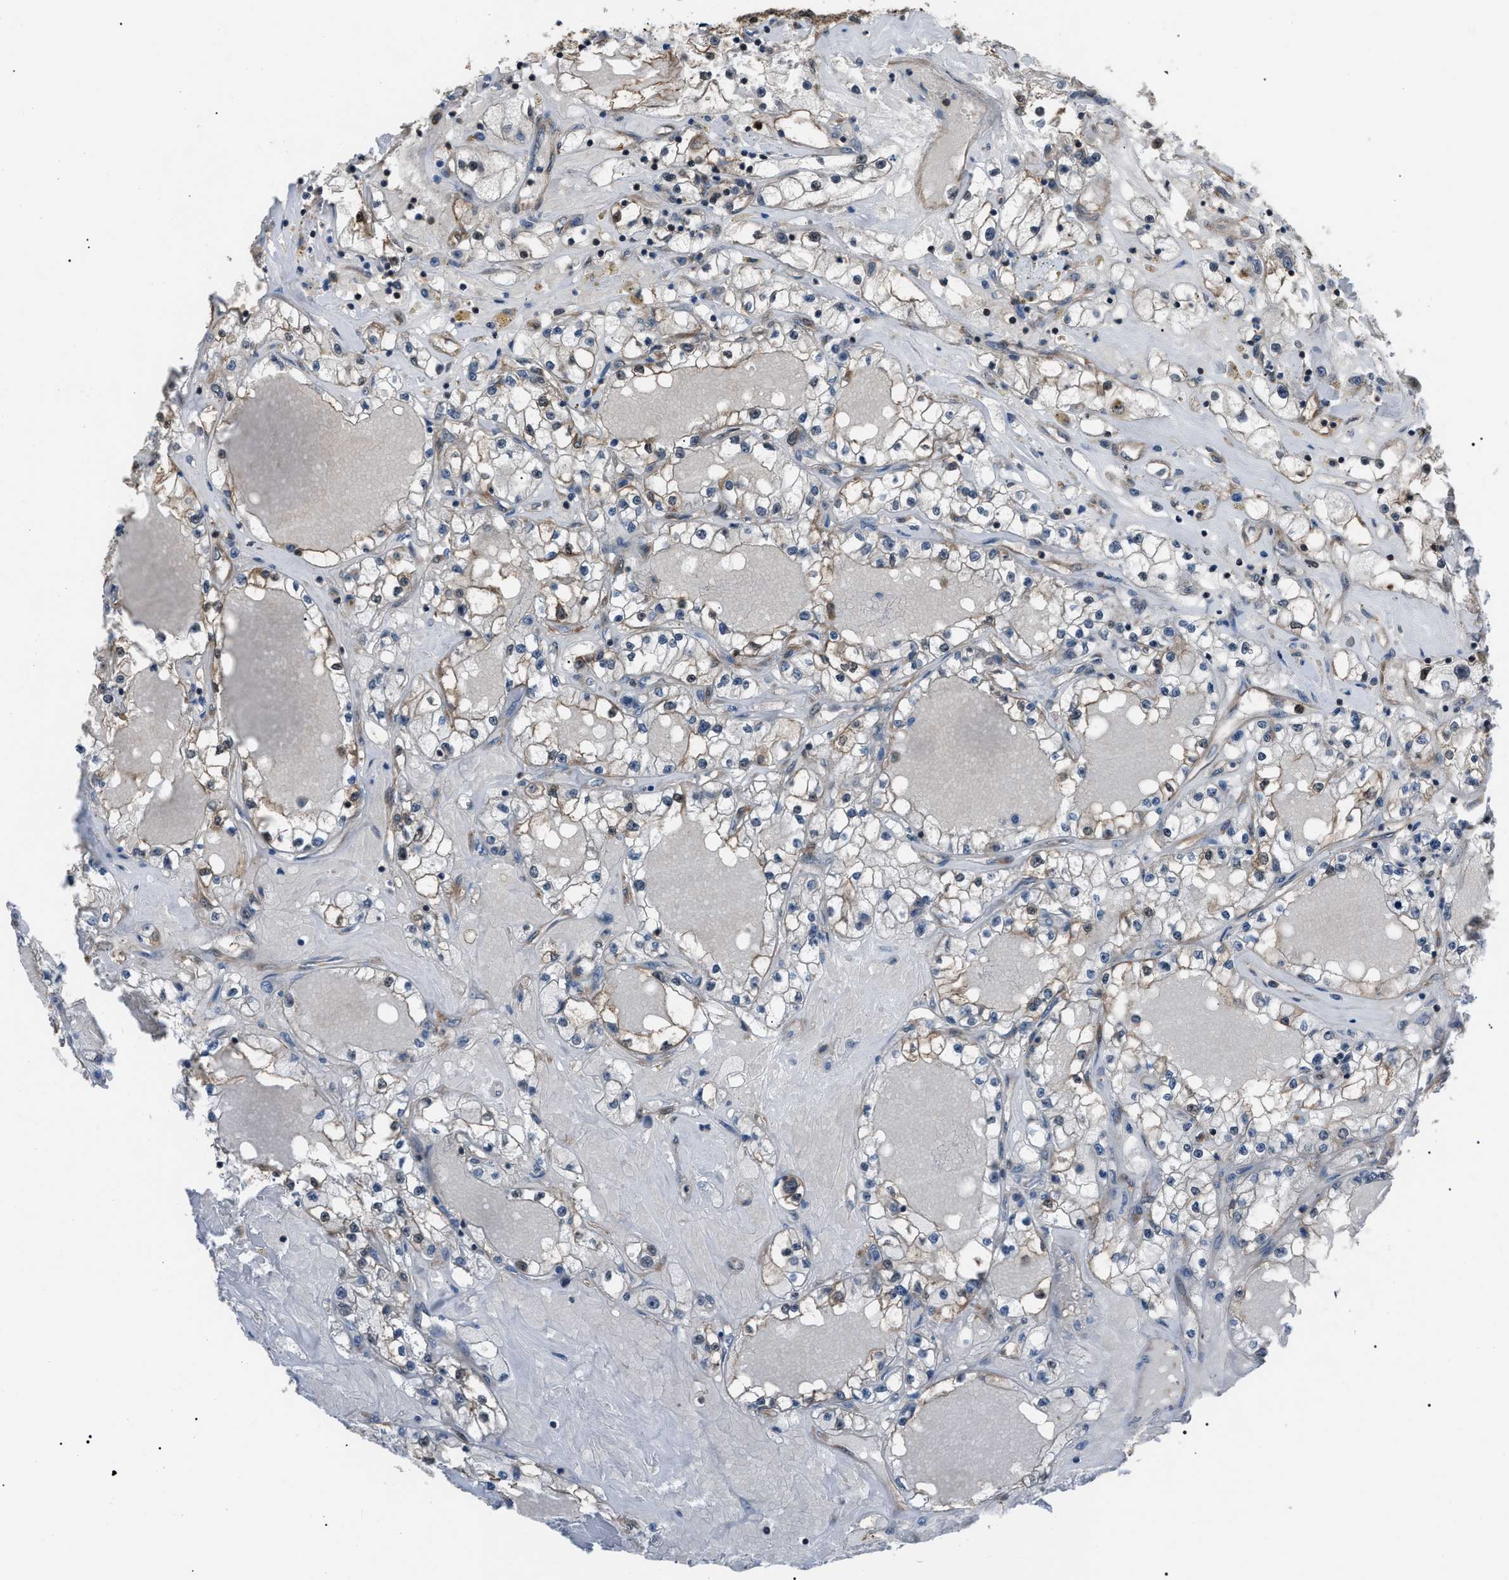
{"staining": {"intensity": "weak", "quantity": "<25%", "location": "cytoplasmic/membranous"}, "tissue": "renal cancer", "cell_type": "Tumor cells", "image_type": "cancer", "snomed": [{"axis": "morphology", "description": "Adenocarcinoma, NOS"}, {"axis": "topography", "description": "Kidney"}], "caption": "Immunohistochemistry of renal cancer exhibits no staining in tumor cells.", "gene": "PDCD5", "patient": {"sex": "male", "age": 56}}